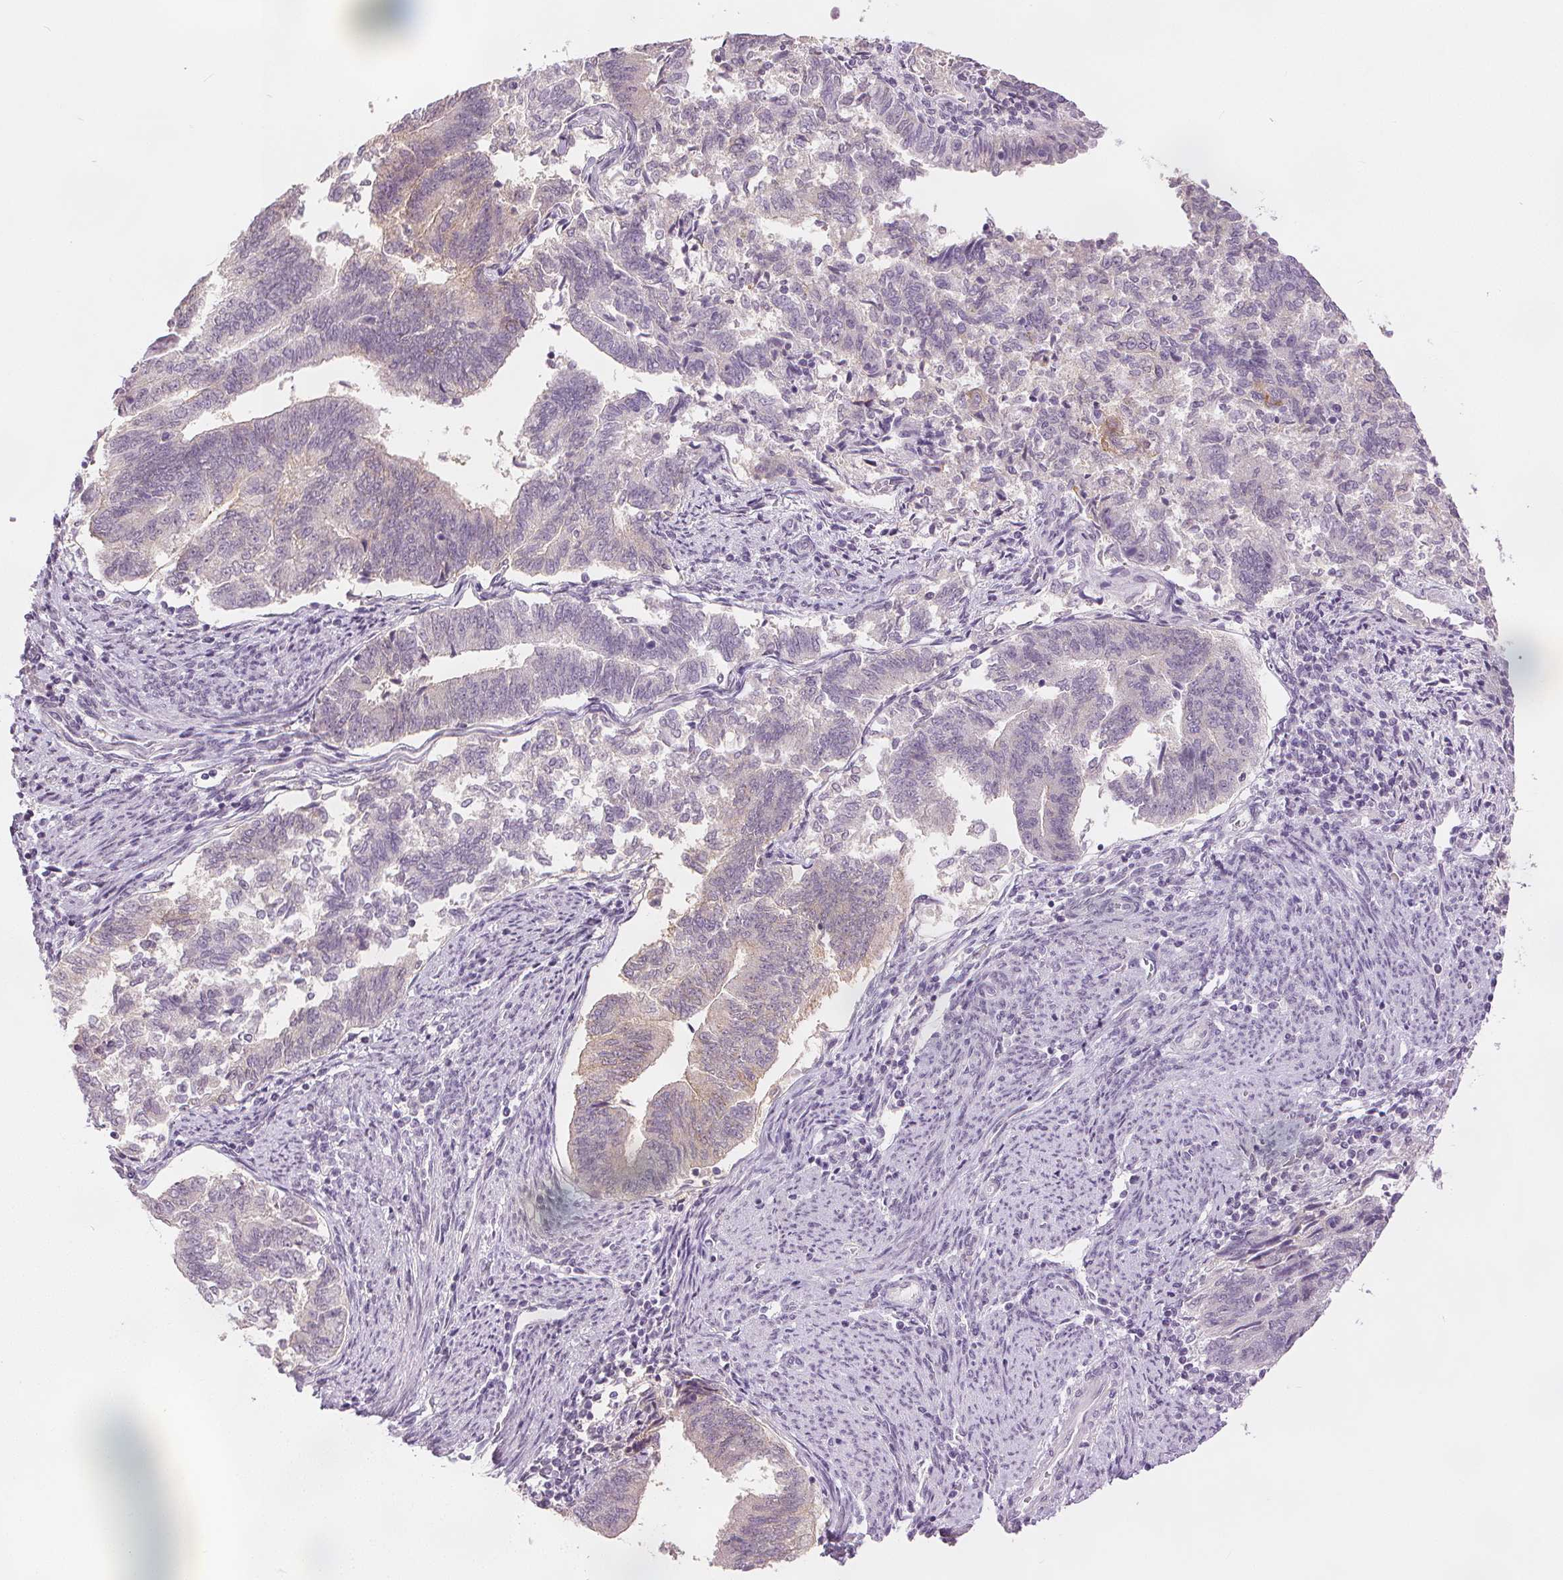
{"staining": {"intensity": "negative", "quantity": "none", "location": "none"}, "tissue": "endometrial cancer", "cell_type": "Tumor cells", "image_type": "cancer", "snomed": [{"axis": "morphology", "description": "Adenocarcinoma, NOS"}, {"axis": "topography", "description": "Endometrium"}], "caption": "Tumor cells show no significant protein positivity in adenocarcinoma (endometrial).", "gene": "CA12", "patient": {"sex": "female", "age": 65}}